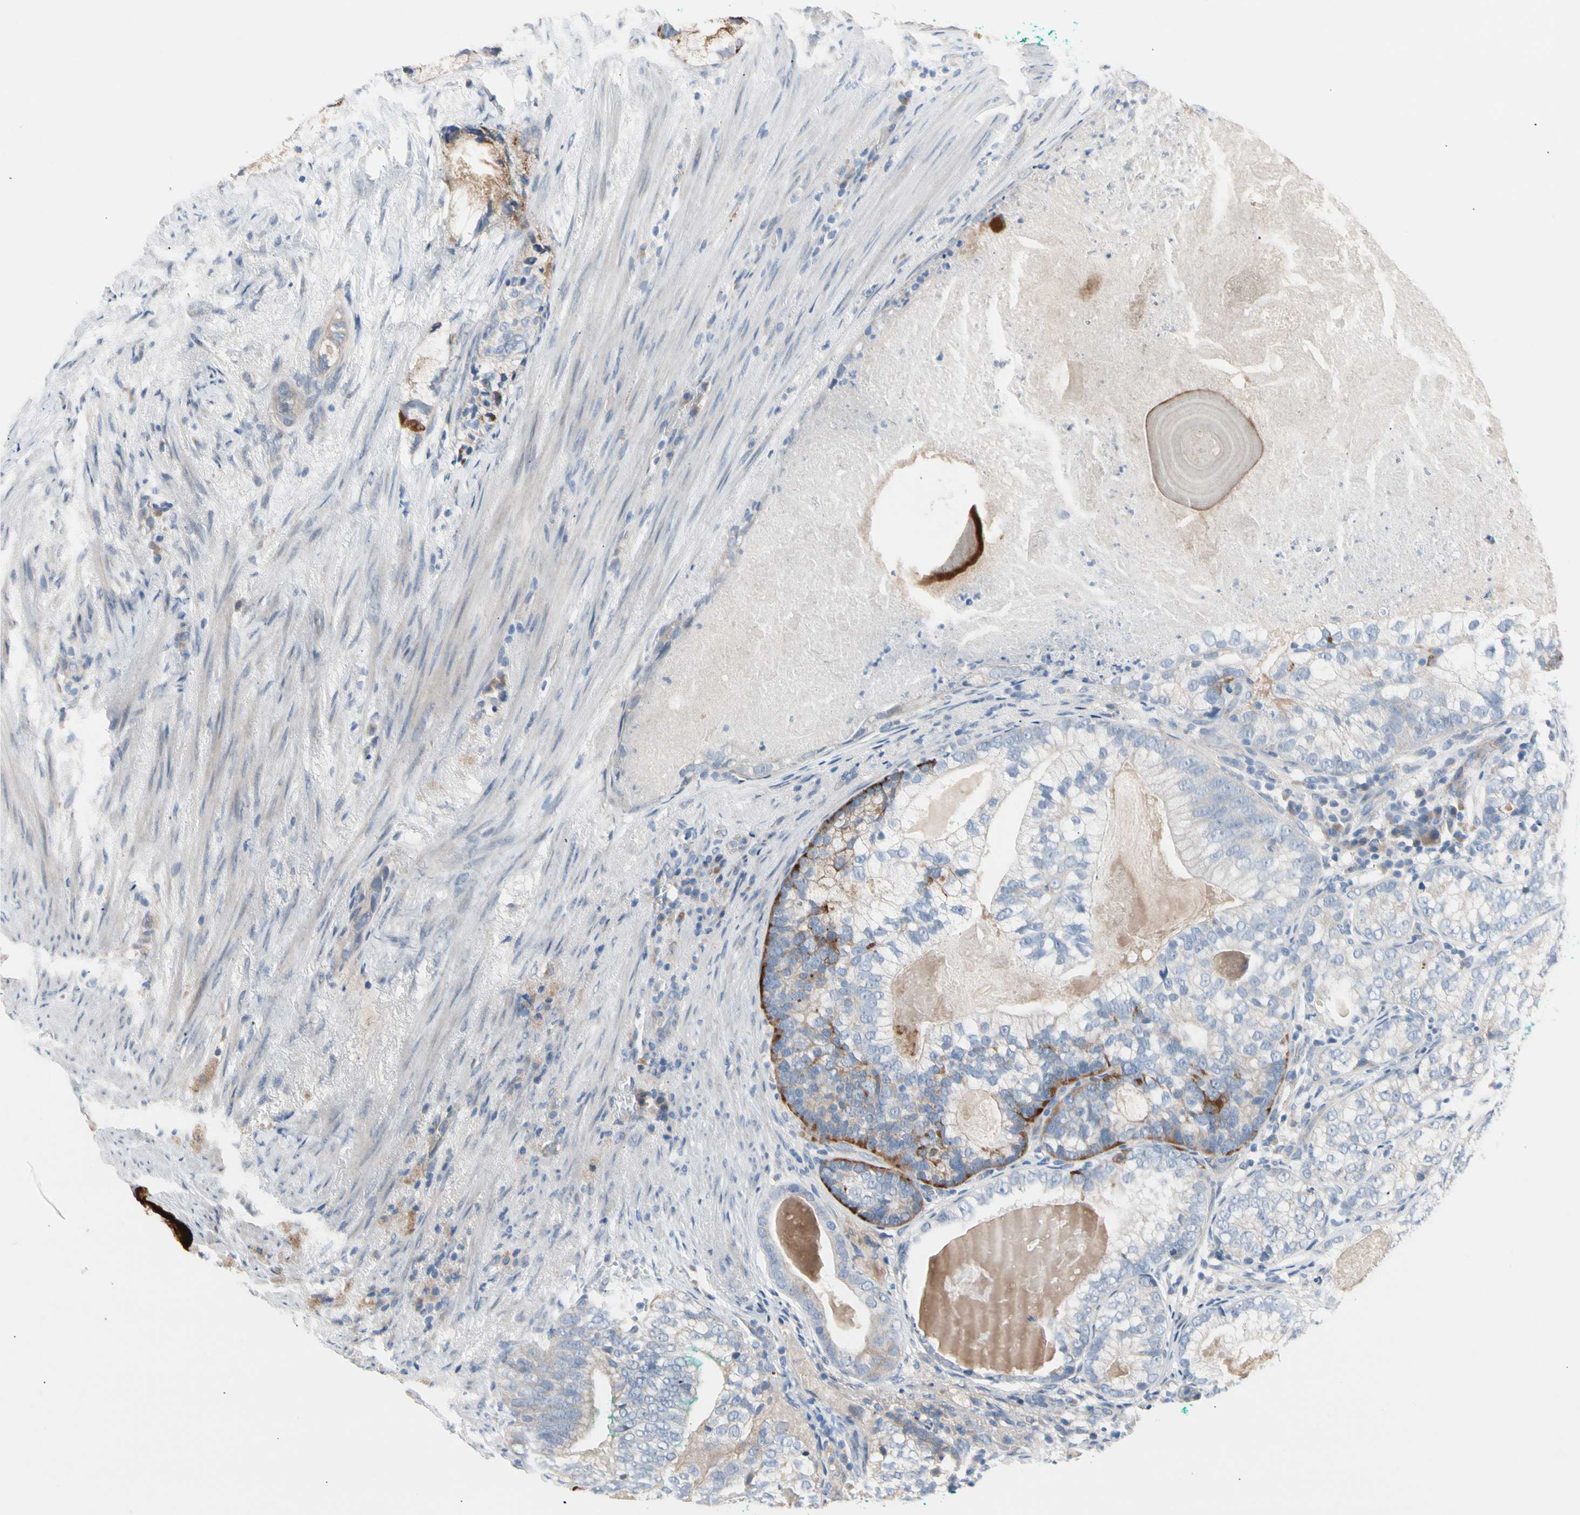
{"staining": {"intensity": "weak", "quantity": "25%-75%", "location": "cytoplasmic/membranous"}, "tissue": "prostate cancer", "cell_type": "Tumor cells", "image_type": "cancer", "snomed": [{"axis": "morphology", "description": "Adenocarcinoma, High grade"}, {"axis": "topography", "description": "Prostate"}], "caption": "Immunohistochemical staining of prostate cancer (high-grade adenocarcinoma) demonstrates weak cytoplasmic/membranous protein positivity in about 25%-75% of tumor cells. The staining is performed using DAB (3,3'-diaminobenzidine) brown chromogen to label protein expression. The nuclei are counter-stained blue using hematoxylin.", "gene": "CASQ1", "patient": {"sex": "male", "age": 66}}